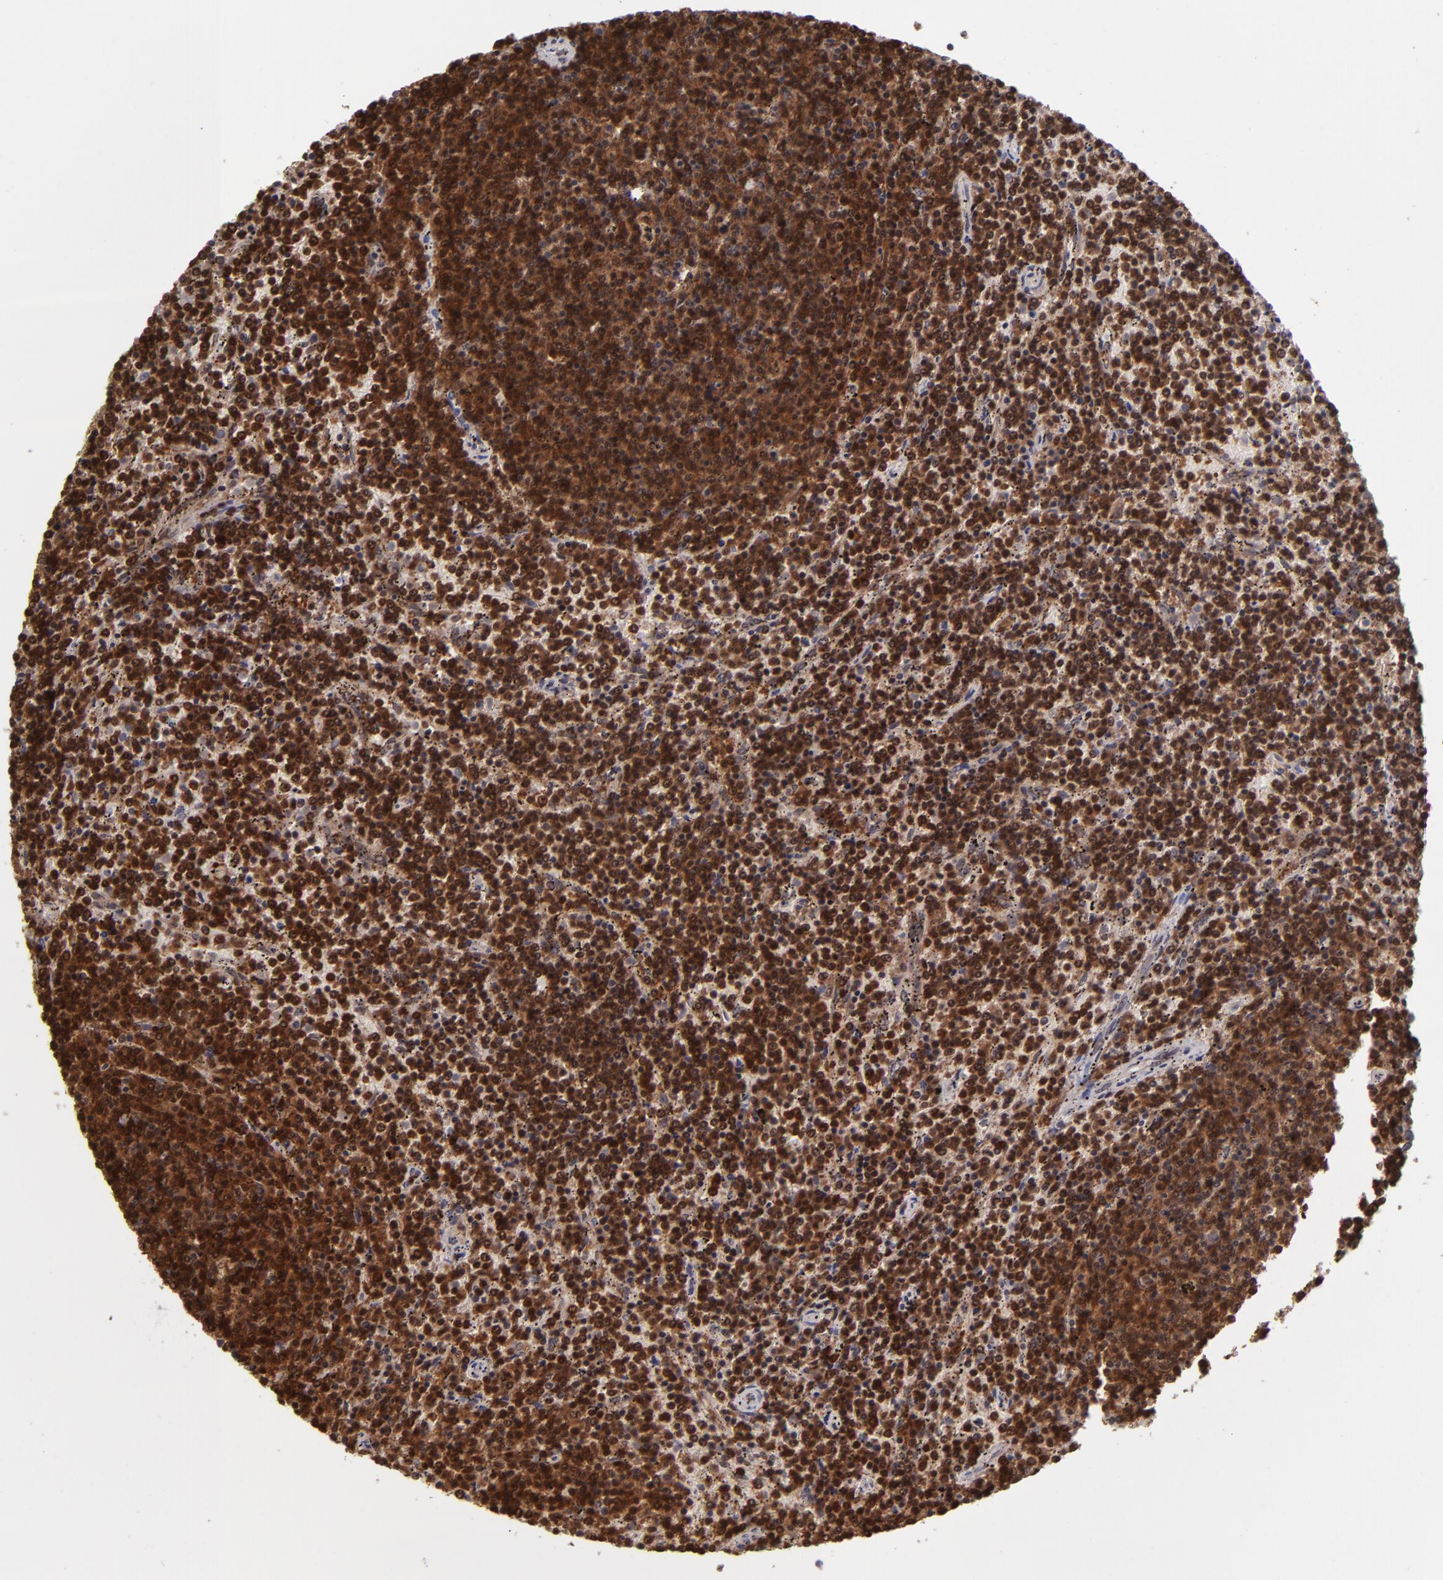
{"staining": {"intensity": "strong", "quantity": ">75%", "location": "cytoplasmic/membranous,nuclear"}, "tissue": "lymphoma", "cell_type": "Tumor cells", "image_type": "cancer", "snomed": [{"axis": "morphology", "description": "Malignant lymphoma, non-Hodgkin's type, Low grade"}, {"axis": "topography", "description": "Spleen"}], "caption": "A photomicrograph of lymphoma stained for a protein displays strong cytoplasmic/membranous and nuclear brown staining in tumor cells.", "gene": "GRB2", "patient": {"sex": "female", "age": 50}}